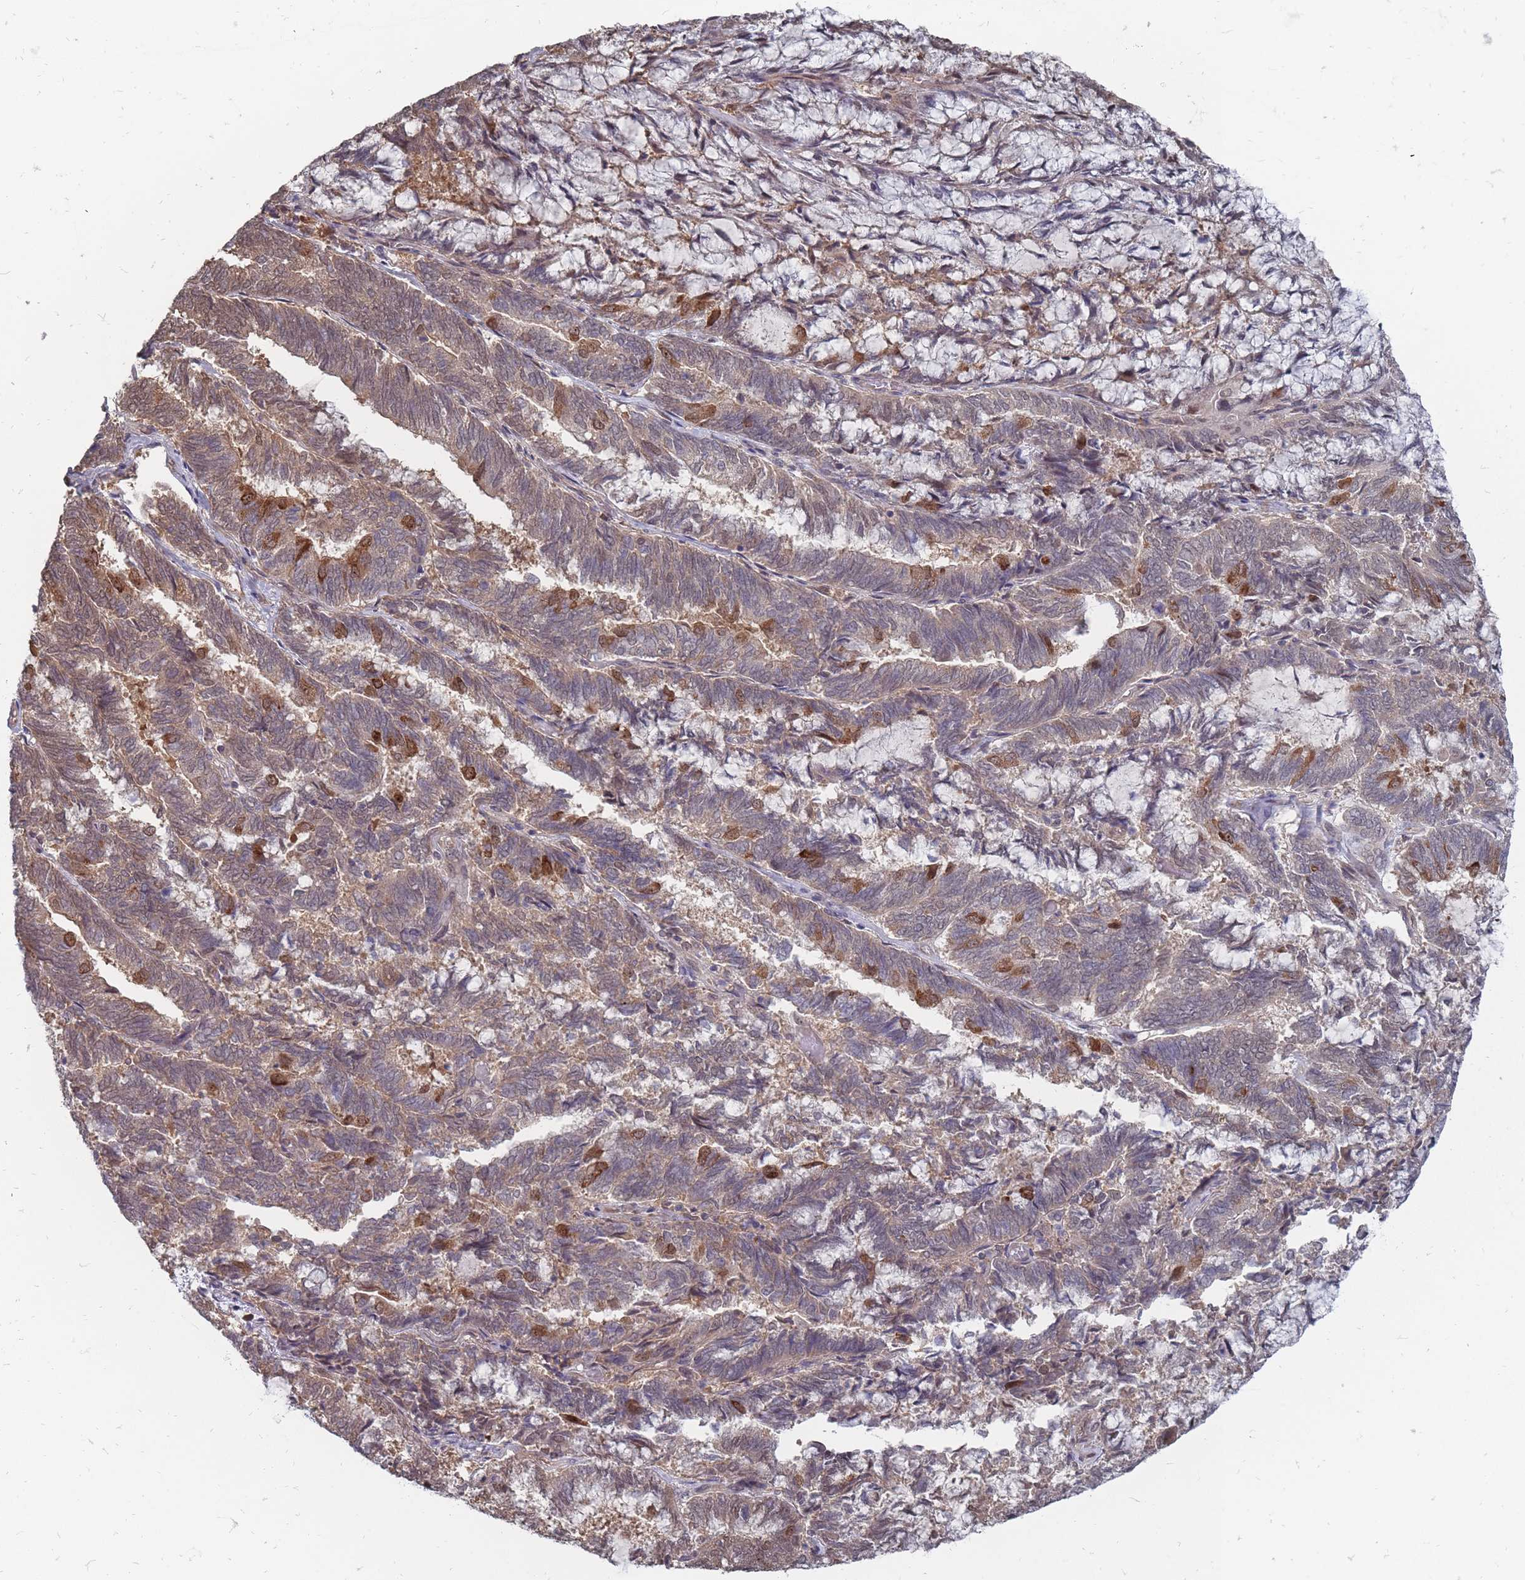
{"staining": {"intensity": "moderate", "quantity": "25%-75%", "location": "cytoplasmic/membranous,nuclear"}, "tissue": "endometrial cancer", "cell_type": "Tumor cells", "image_type": "cancer", "snomed": [{"axis": "morphology", "description": "Adenocarcinoma, NOS"}, {"axis": "topography", "description": "Endometrium"}], "caption": "An immunohistochemistry (IHC) micrograph of neoplastic tissue is shown. Protein staining in brown shows moderate cytoplasmic/membranous and nuclear positivity in endometrial adenocarcinoma within tumor cells.", "gene": "NKD1", "patient": {"sex": "female", "age": 80}}